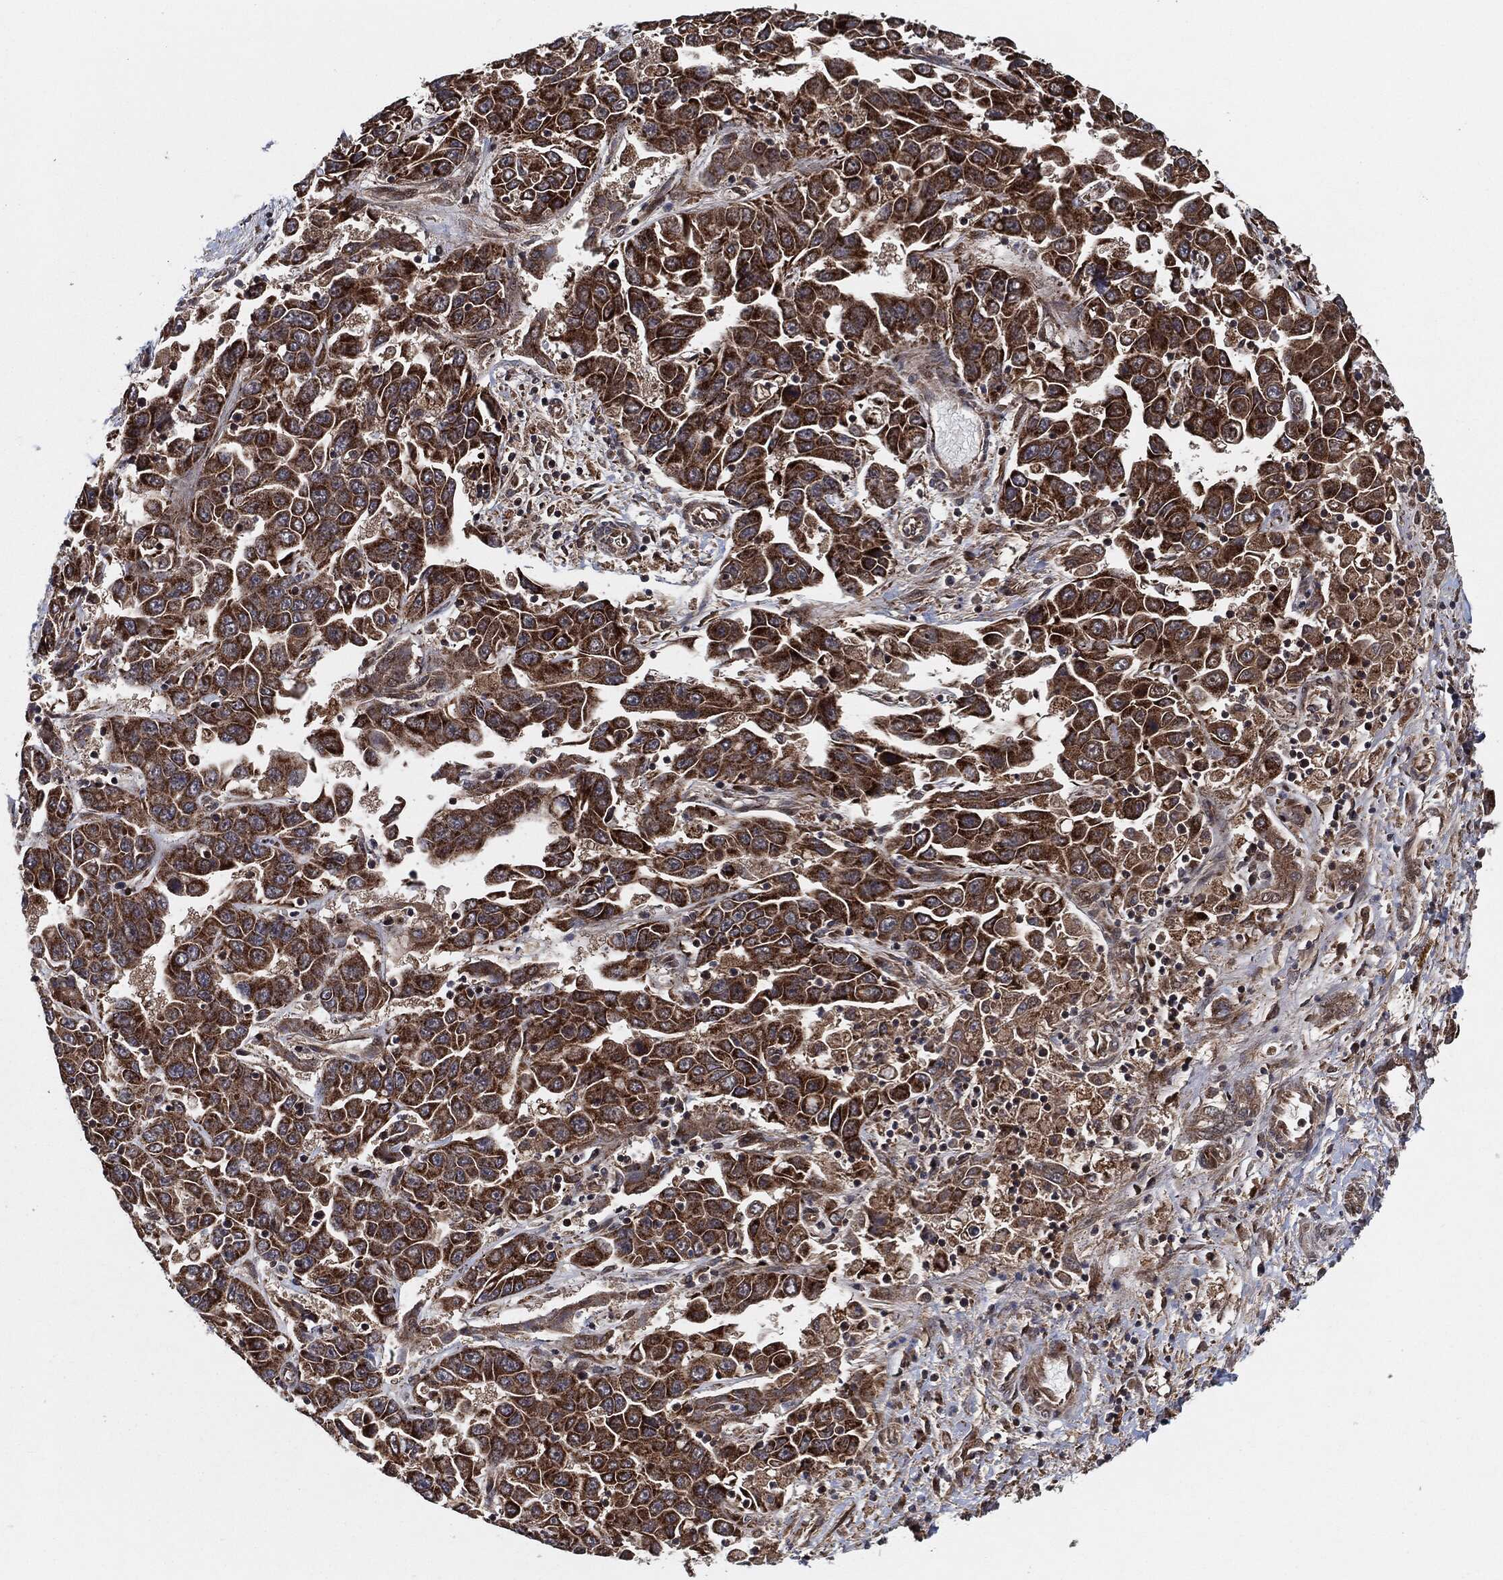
{"staining": {"intensity": "strong", "quantity": ">75%", "location": "cytoplasmic/membranous"}, "tissue": "liver cancer", "cell_type": "Tumor cells", "image_type": "cancer", "snomed": [{"axis": "morphology", "description": "Cholangiocarcinoma"}, {"axis": "topography", "description": "Liver"}], "caption": "Protein analysis of liver cancer (cholangiocarcinoma) tissue reveals strong cytoplasmic/membranous expression in approximately >75% of tumor cells. (brown staining indicates protein expression, while blue staining denotes nuclei).", "gene": "BCAR1", "patient": {"sex": "female", "age": 52}}